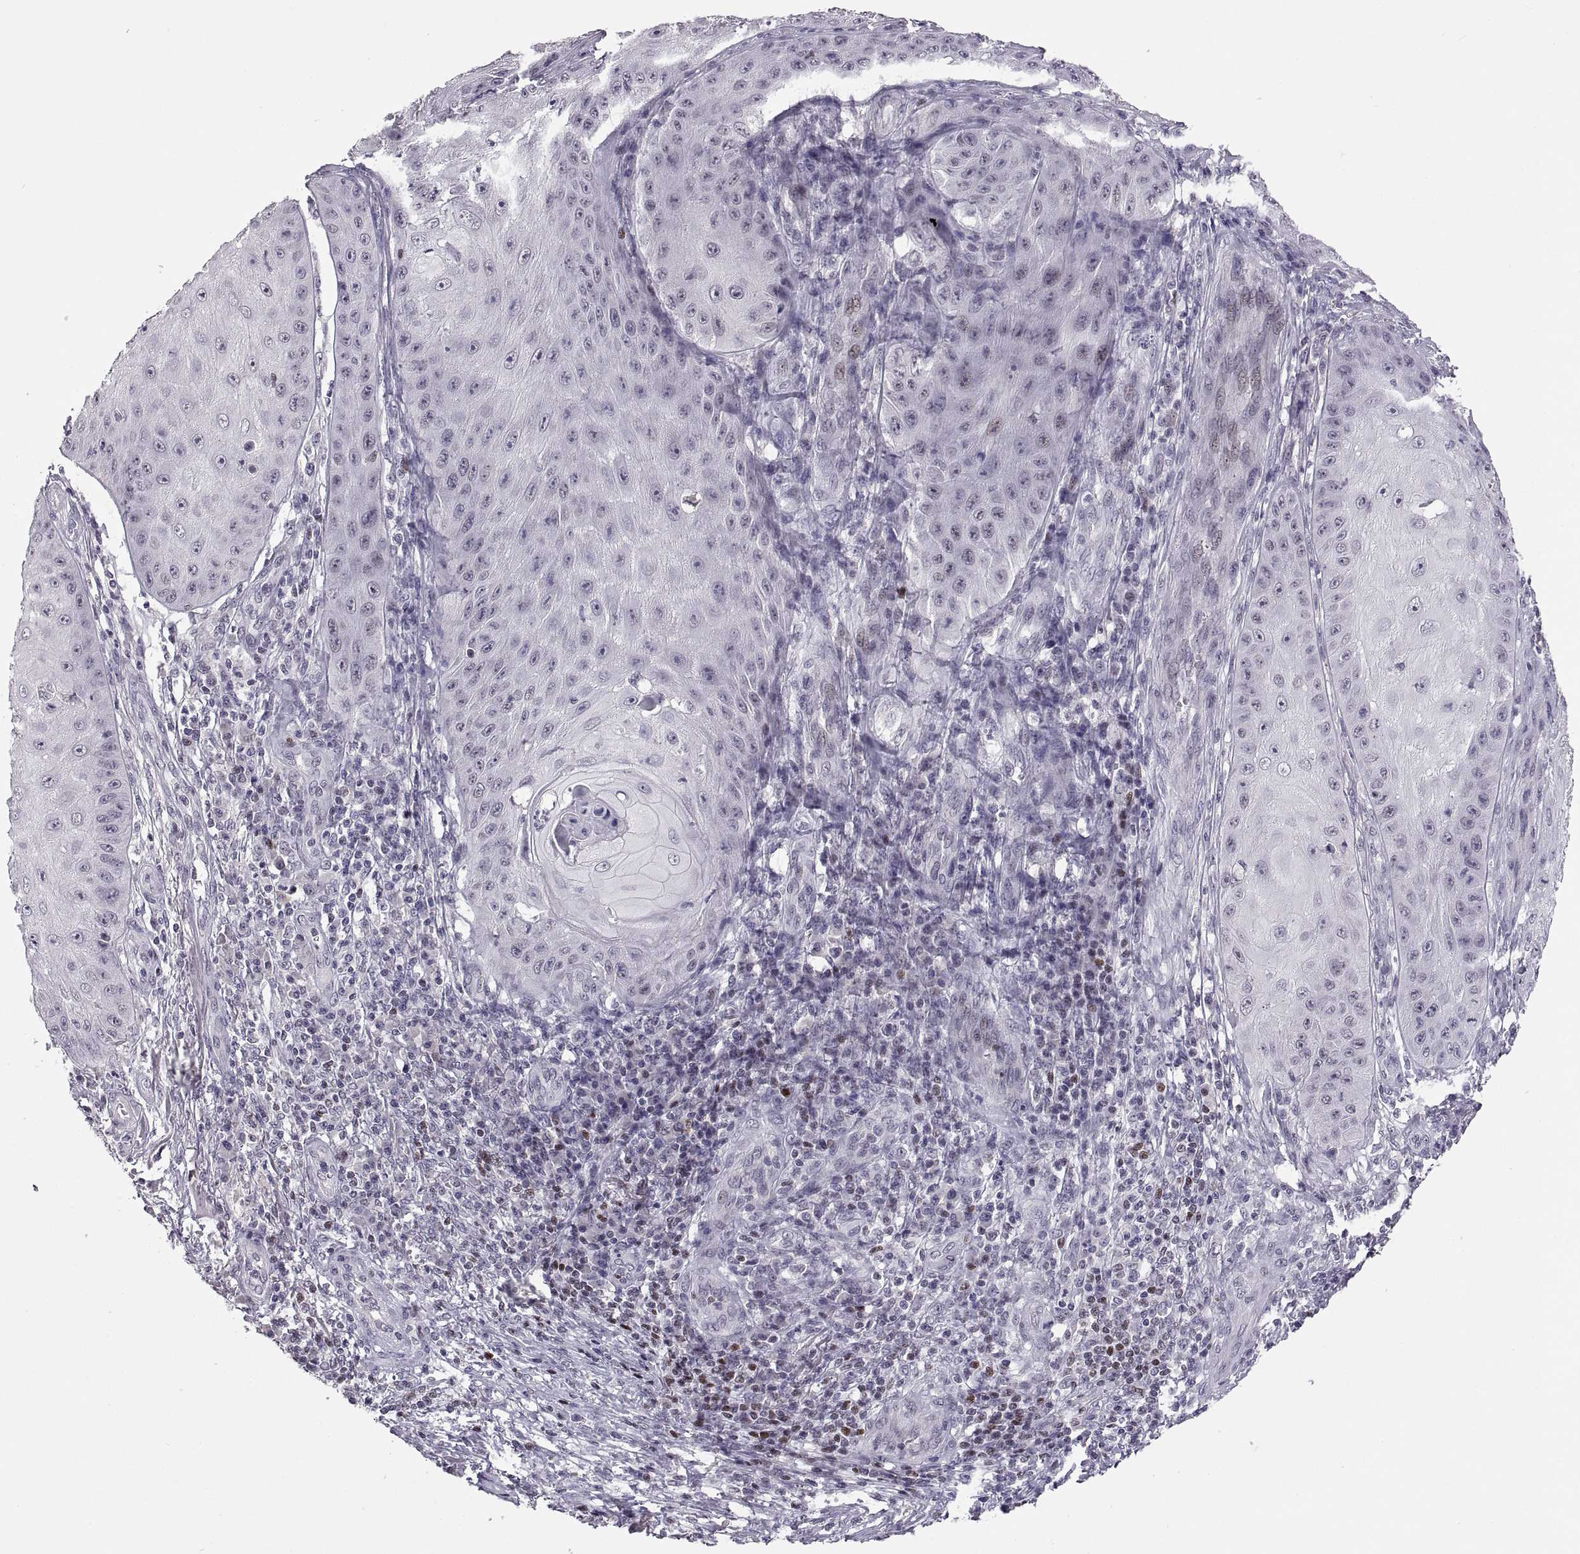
{"staining": {"intensity": "negative", "quantity": "none", "location": "none"}, "tissue": "skin cancer", "cell_type": "Tumor cells", "image_type": "cancer", "snomed": [{"axis": "morphology", "description": "Squamous cell carcinoma, NOS"}, {"axis": "topography", "description": "Skin"}], "caption": "A histopathology image of skin cancer (squamous cell carcinoma) stained for a protein demonstrates no brown staining in tumor cells.", "gene": "NEK2", "patient": {"sex": "male", "age": 70}}